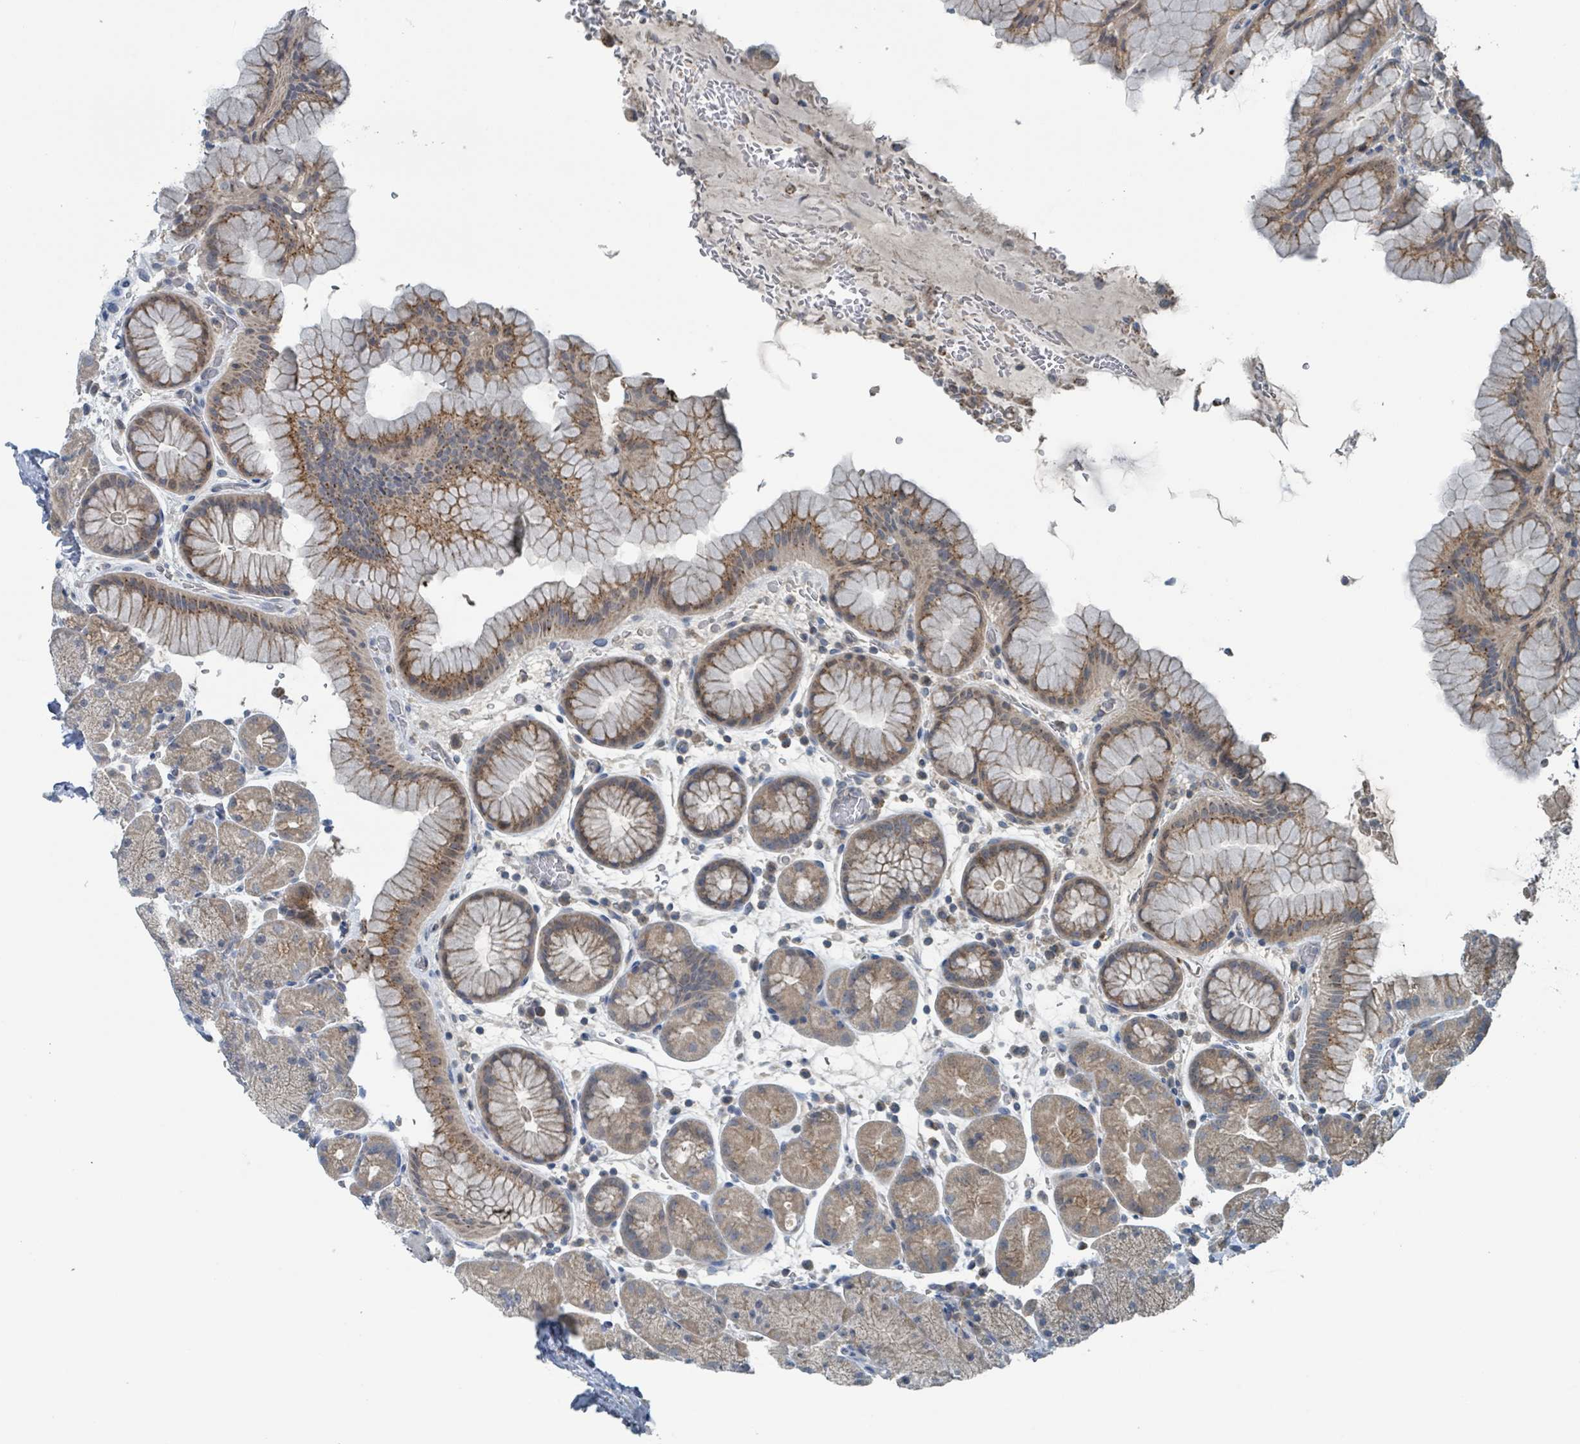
{"staining": {"intensity": "moderate", "quantity": ">75%", "location": "cytoplasmic/membranous"}, "tissue": "stomach", "cell_type": "Glandular cells", "image_type": "normal", "snomed": [{"axis": "morphology", "description": "Normal tissue, NOS"}, {"axis": "topography", "description": "Stomach, upper"}, {"axis": "topography", "description": "Stomach, lower"}], "caption": "High-magnification brightfield microscopy of normal stomach stained with DAB (3,3'-diaminobenzidine) (brown) and counterstained with hematoxylin (blue). glandular cells exhibit moderate cytoplasmic/membranous staining is appreciated in approximately>75% of cells.", "gene": "ACBD4", "patient": {"sex": "male", "age": 67}}